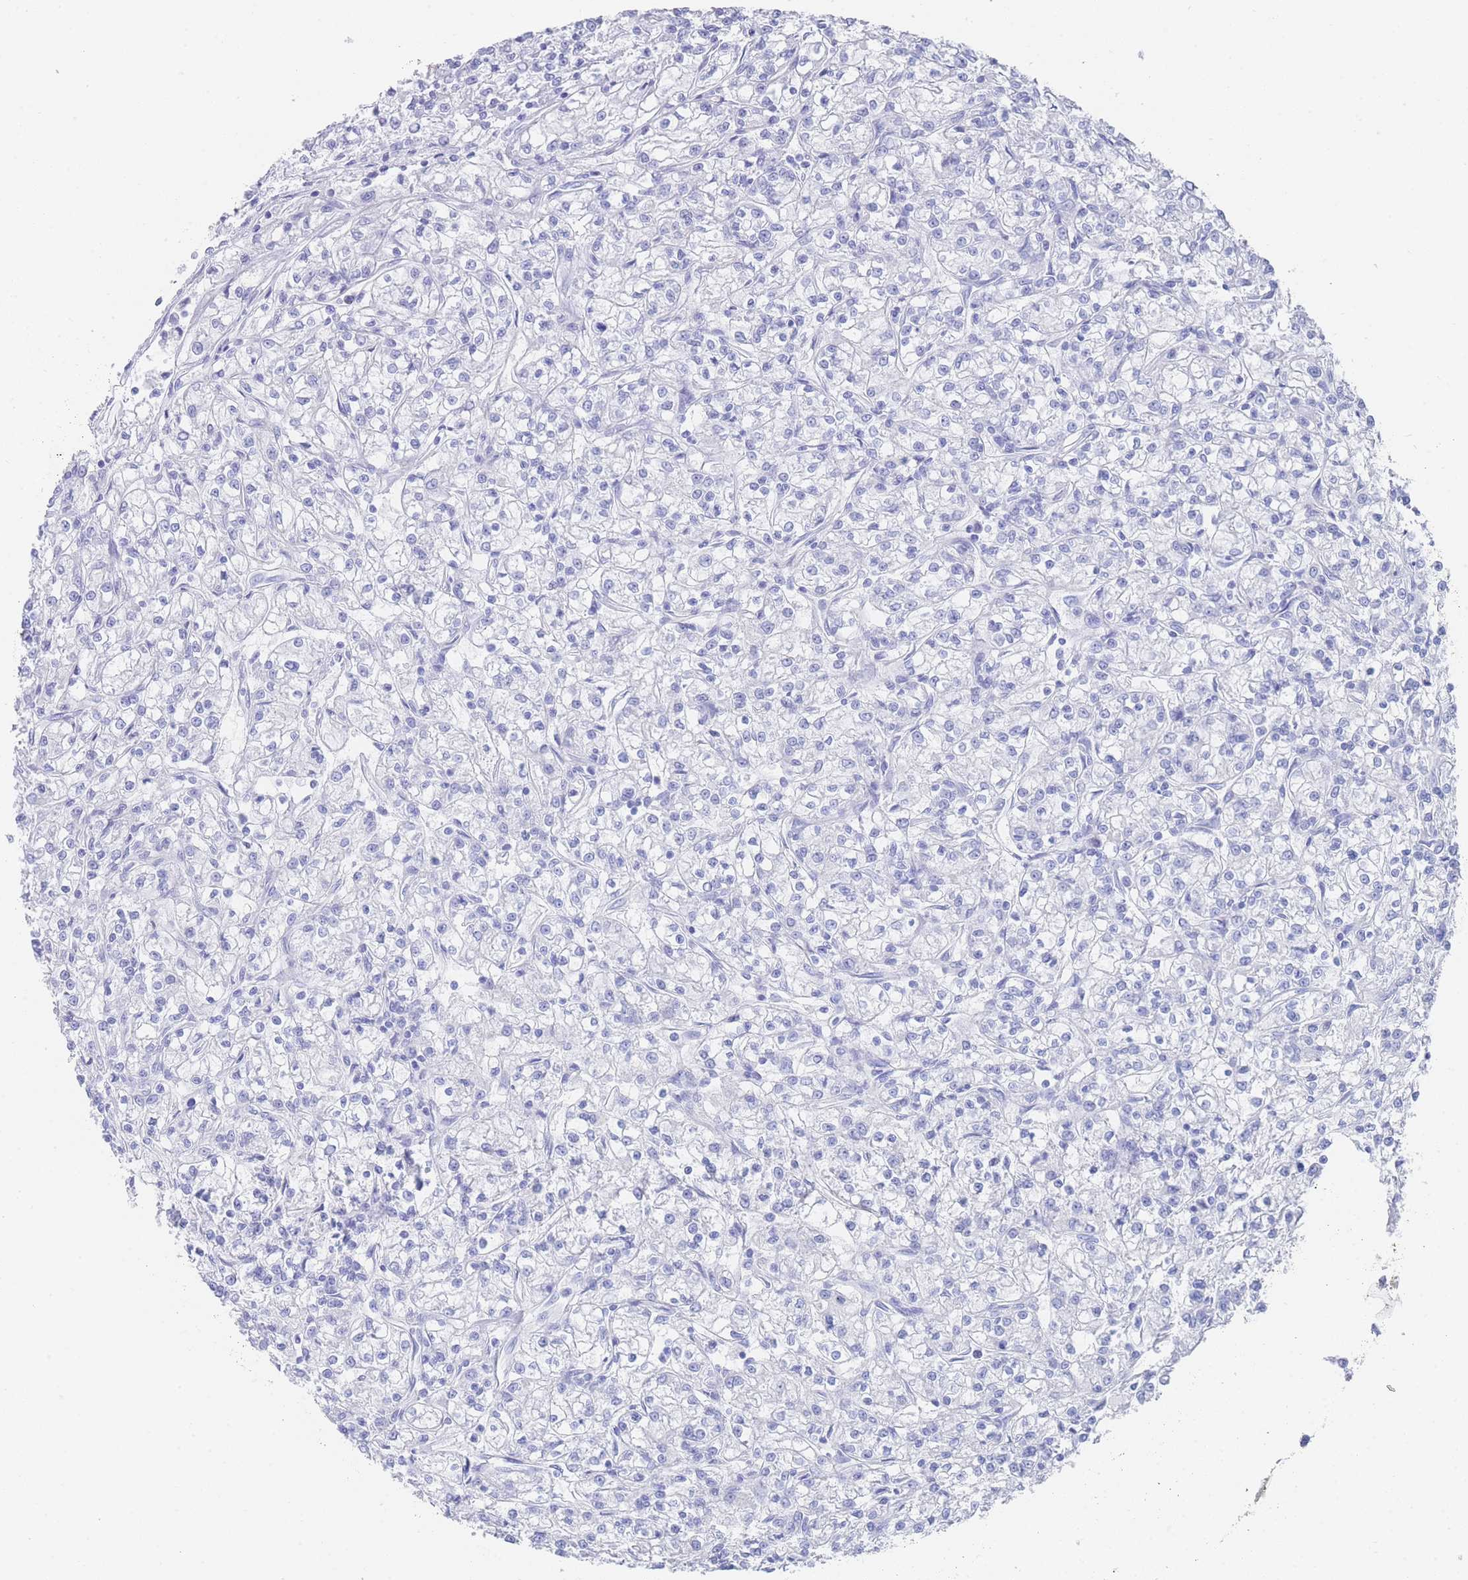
{"staining": {"intensity": "negative", "quantity": "none", "location": "none"}, "tissue": "renal cancer", "cell_type": "Tumor cells", "image_type": "cancer", "snomed": [{"axis": "morphology", "description": "Adenocarcinoma, NOS"}, {"axis": "topography", "description": "Kidney"}], "caption": "This is an immunohistochemistry image of renal cancer (adenocarcinoma). There is no positivity in tumor cells.", "gene": "LRRC37A", "patient": {"sex": "female", "age": 59}}